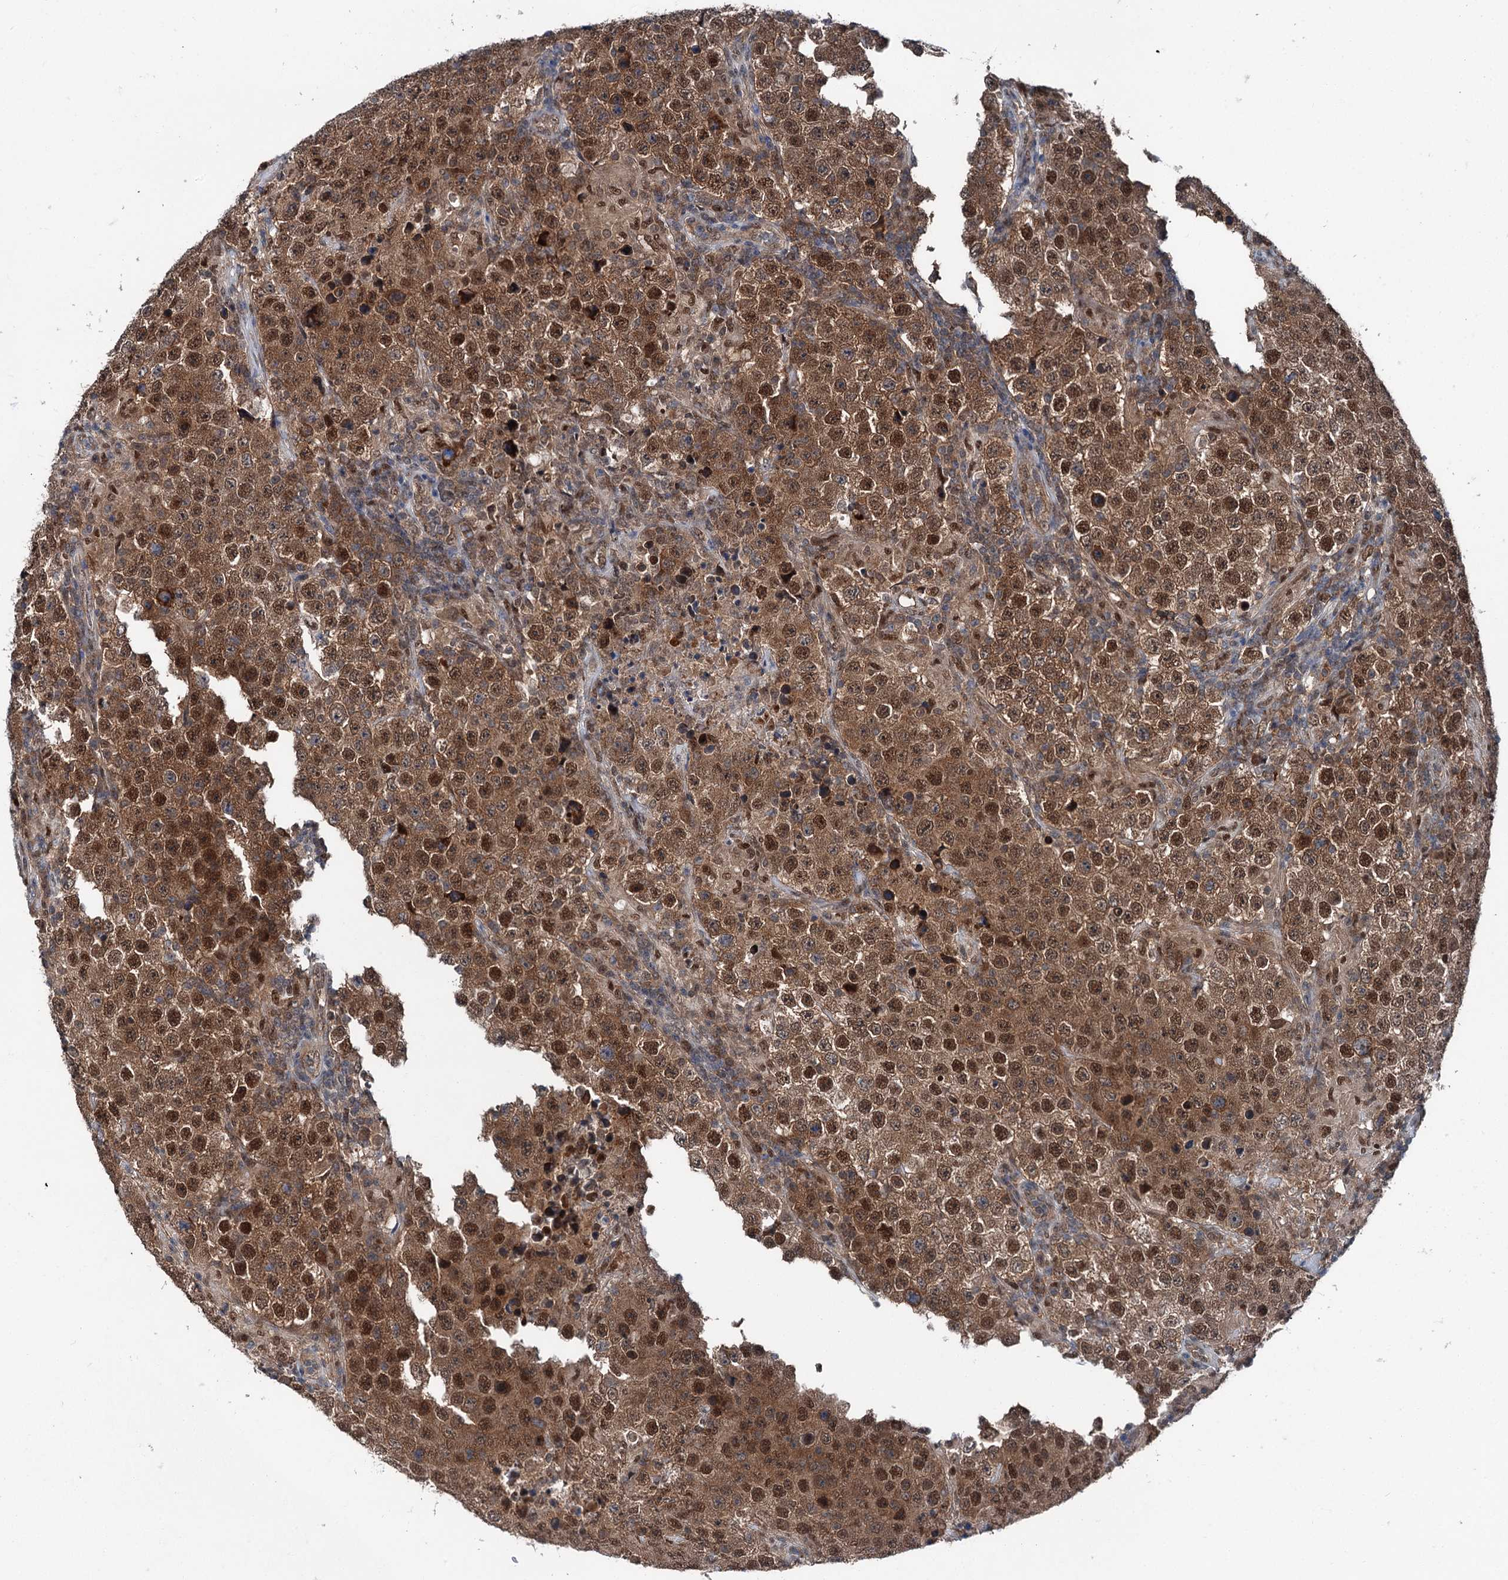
{"staining": {"intensity": "strong", "quantity": ">75%", "location": "cytoplasmic/membranous,nuclear"}, "tissue": "testis cancer", "cell_type": "Tumor cells", "image_type": "cancer", "snomed": [{"axis": "morphology", "description": "Normal tissue, NOS"}, {"axis": "morphology", "description": "Urothelial carcinoma, High grade"}, {"axis": "morphology", "description": "Seminoma, NOS"}, {"axis": "morphology", "description": "Carcinoma, Embryonal, NOS"}, {"axis": "topography", "description": "Urinary bladder"}, {"axis": "topography", "description": "Testis"}], "caption": "Immunohistochemical staining of human testis cancer displays high levels of strong cytoplasmic/membranous and nuclear protein positivity in about >75% of tumor cells.", "gene": "PSMD13", "patient": {"sex": "male", "age": 41}}